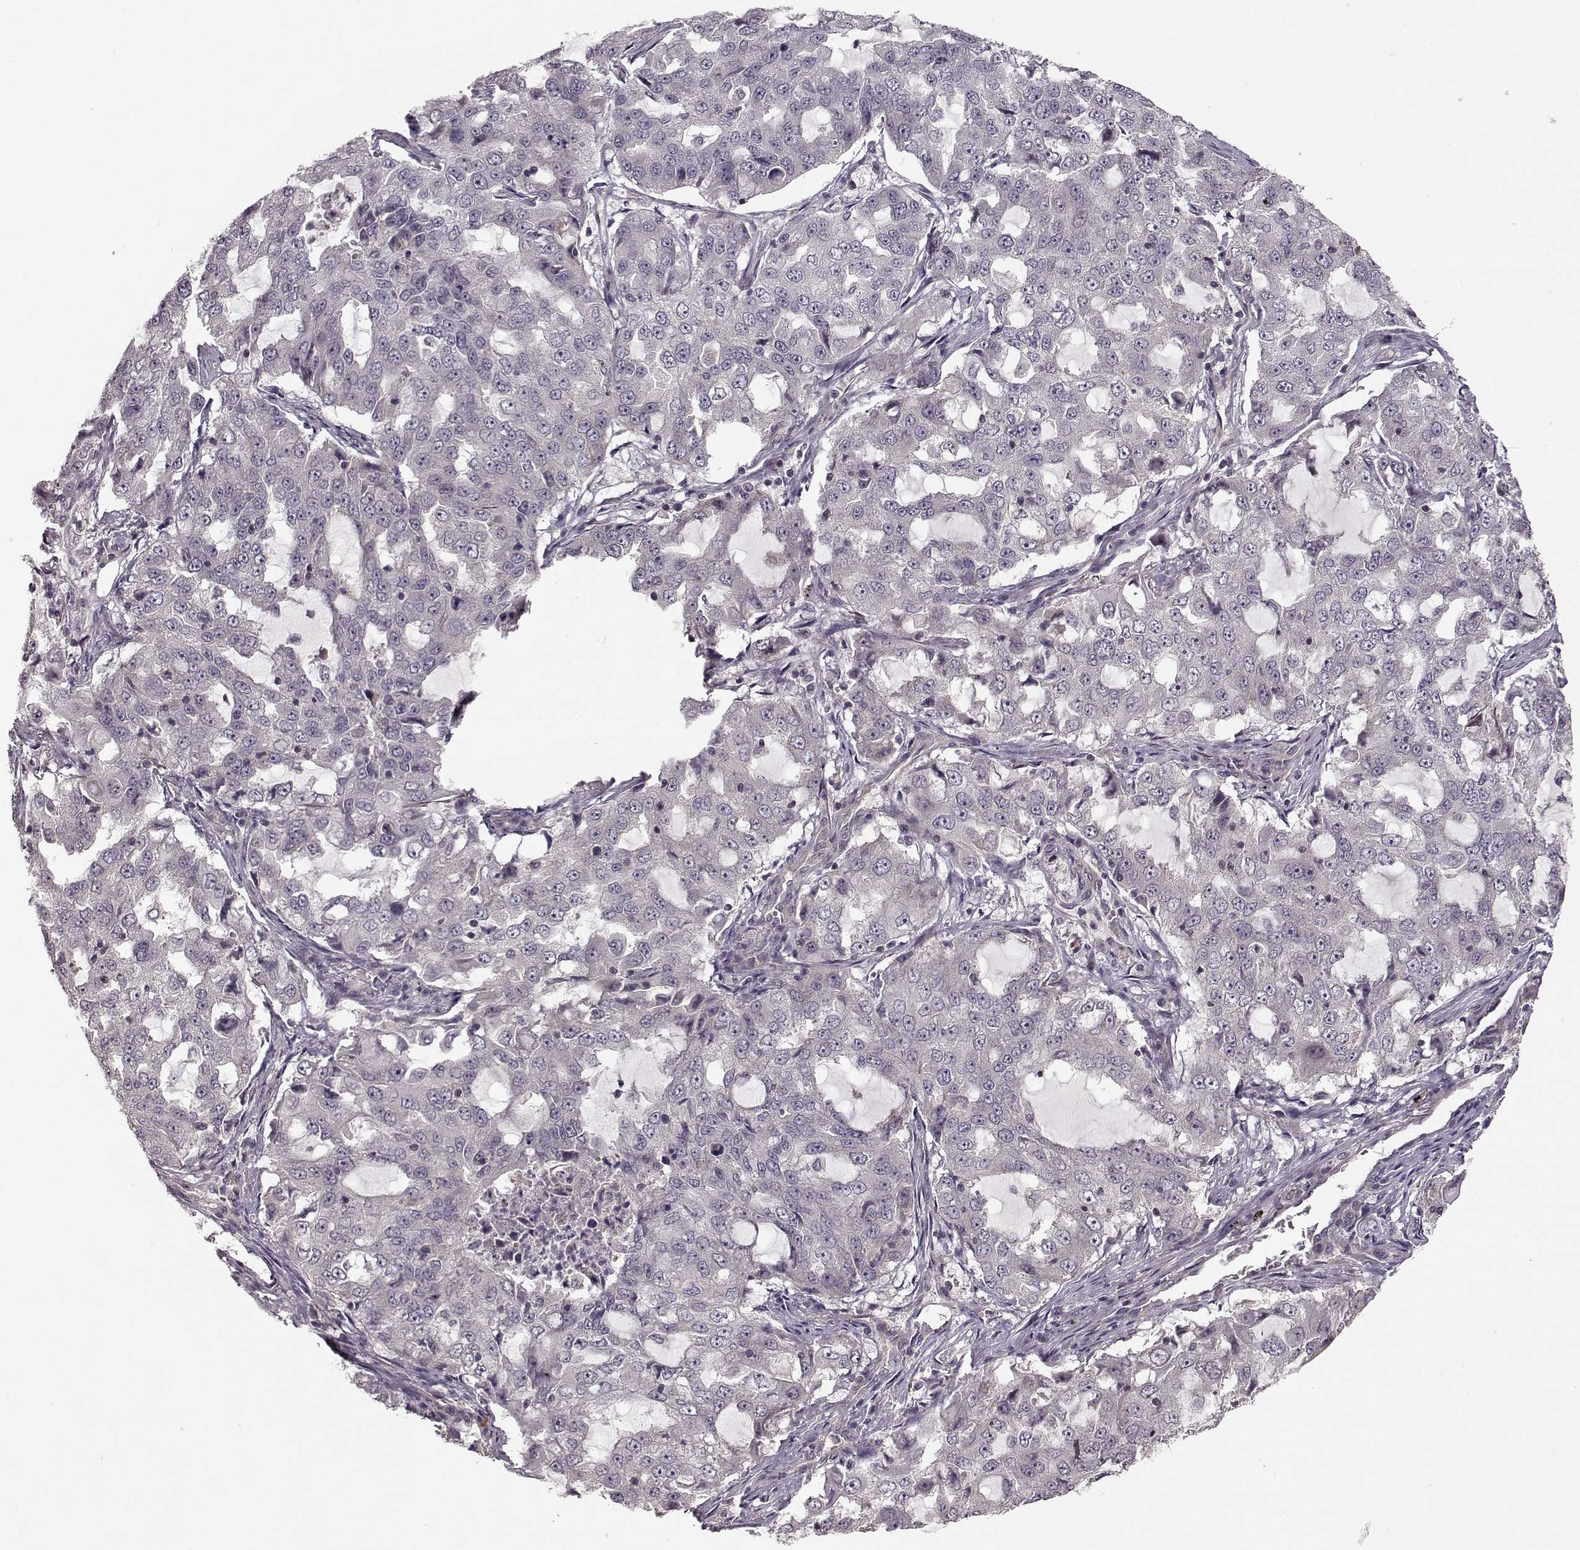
{"staining": {"intensity": "negative", "quantity": "none", "location": "none"}, "tissue": "lung cancer", "cell_type": "Tumor cells", "image_type": "cancer", "snomed": [{"axis": "morphology", "description": "Adenocarcinoma, NOS"}, {"axis": "topography", "description": "Lung"}], "caption": "DAB immunohistochemical staining of human lung cancer reveals no significant staining in tumor cells. Brightfield microscopy of immunohistochemistry (IHC) stained with DAB (3,3'-diaminobenzidine) (brown) and hematoxylin (blue), captured at high magnification.", "gene": "SLAIN2", "patient": {"sex": "female", "age": 61}}